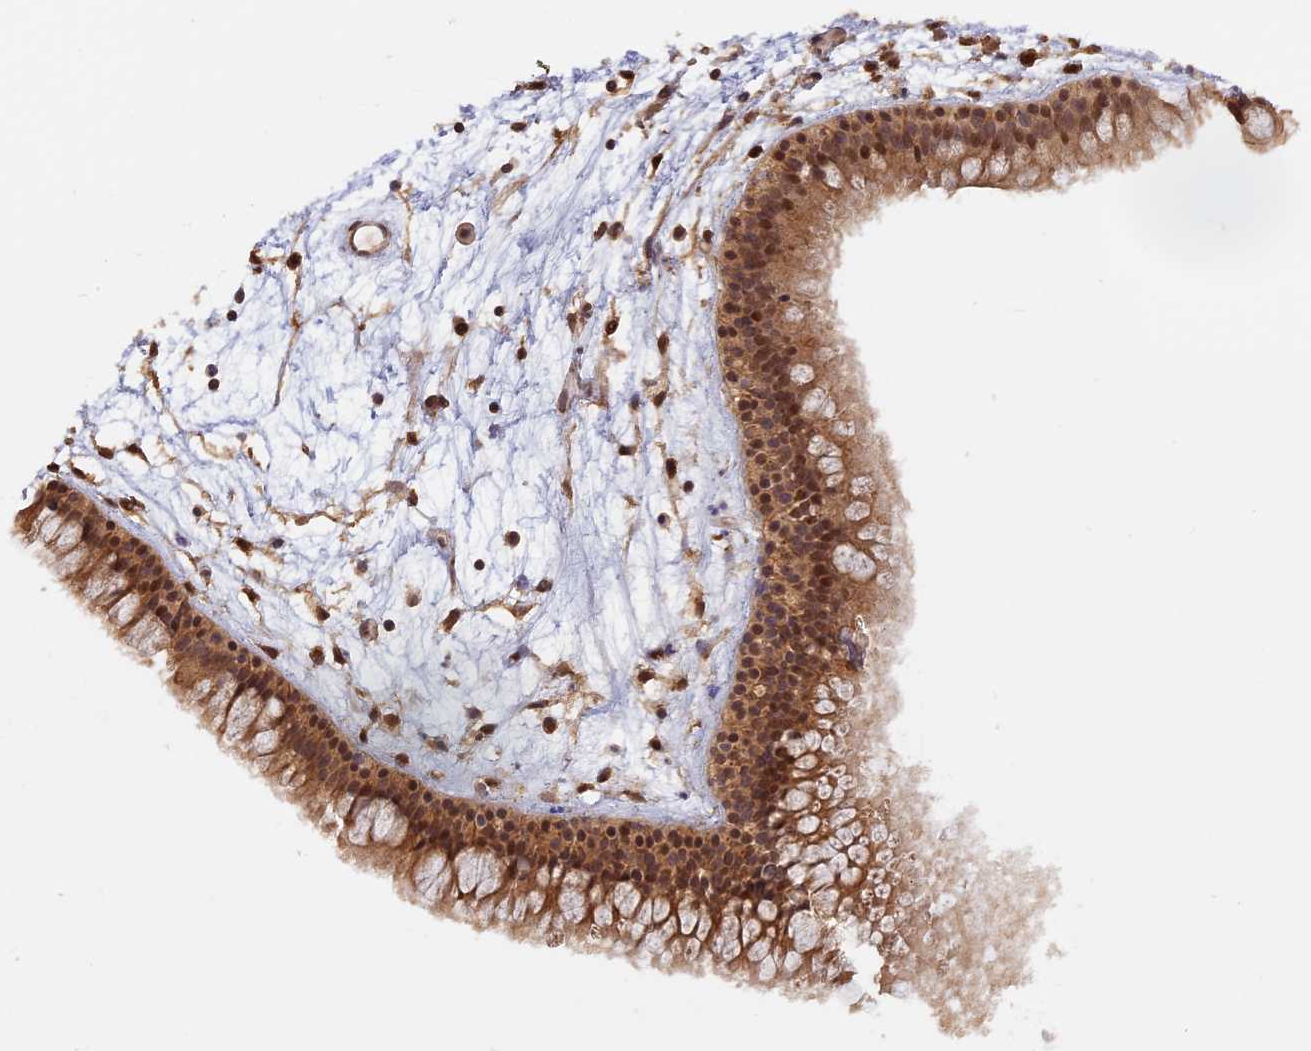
{"staining": {"intensity": "strong", "quantity": ">75%", "location": "cytoplasmic/membranous,nuclear"}, "tissue": "nasopharynx", "cell_type": "Respiratory epithelial cells", "image_type": "normal", "snomed": [{"axis": "morphology", "description": "Normal tissue, NOS"}, {"axis": "topography", "description": "Nasopharynx"}], "caption": "IHC image of unremarkable human nasopharynx stained for a protein (brown), which exhibits high levels of strong cytoplasmic/membranous,nuclear staining in approximately >75% of respiratory epithelial cells.", "gene": "MYBL2", "patient": {"sex": "male", "age": 82}}